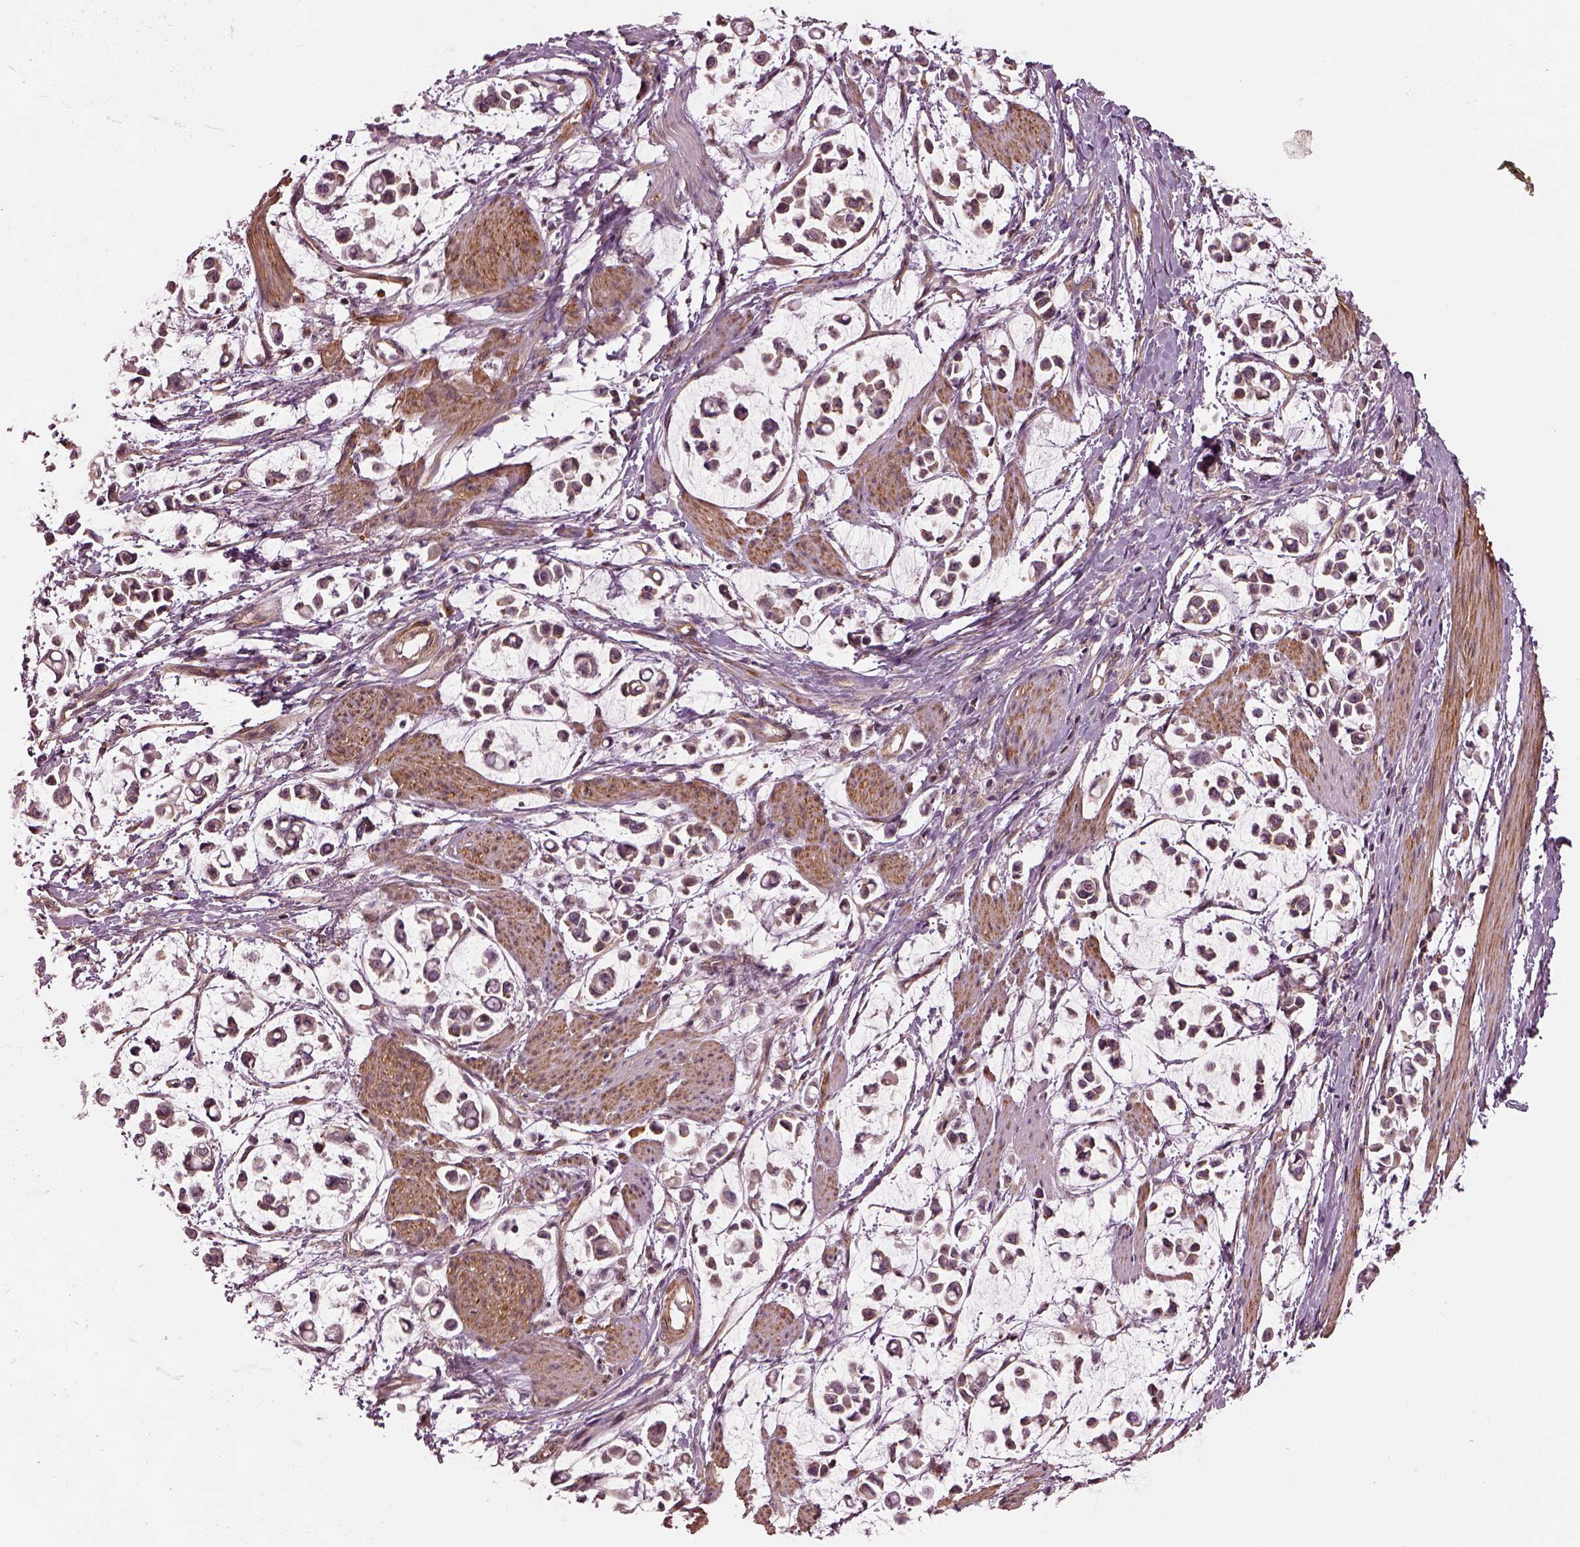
{"staining": {"intensity": "moderate", "quantity": "25%-75%", "location": "cytoplasmic/membranous"}, "tissue": "stomach cancer", "cell_type": "Tumor cells", "image_type": "cancer", "snomed": [{"axis": "morphology", "description": "Adenocarcinoma, NOS"}, {"axis": "topography", "description": "Stomach"}], "caption": "Stomach adenocarcinoma was stained to show a protein in brown. There is medium levels of moderate cytoplasmic/membranous positivity in approximately 25%-75% of tumor cells. Ihc stains the protein of interest in brown and the nuclei are stained blue.", "gene": "LSM14A", "patient": {"sex": "male", "age": 82}}